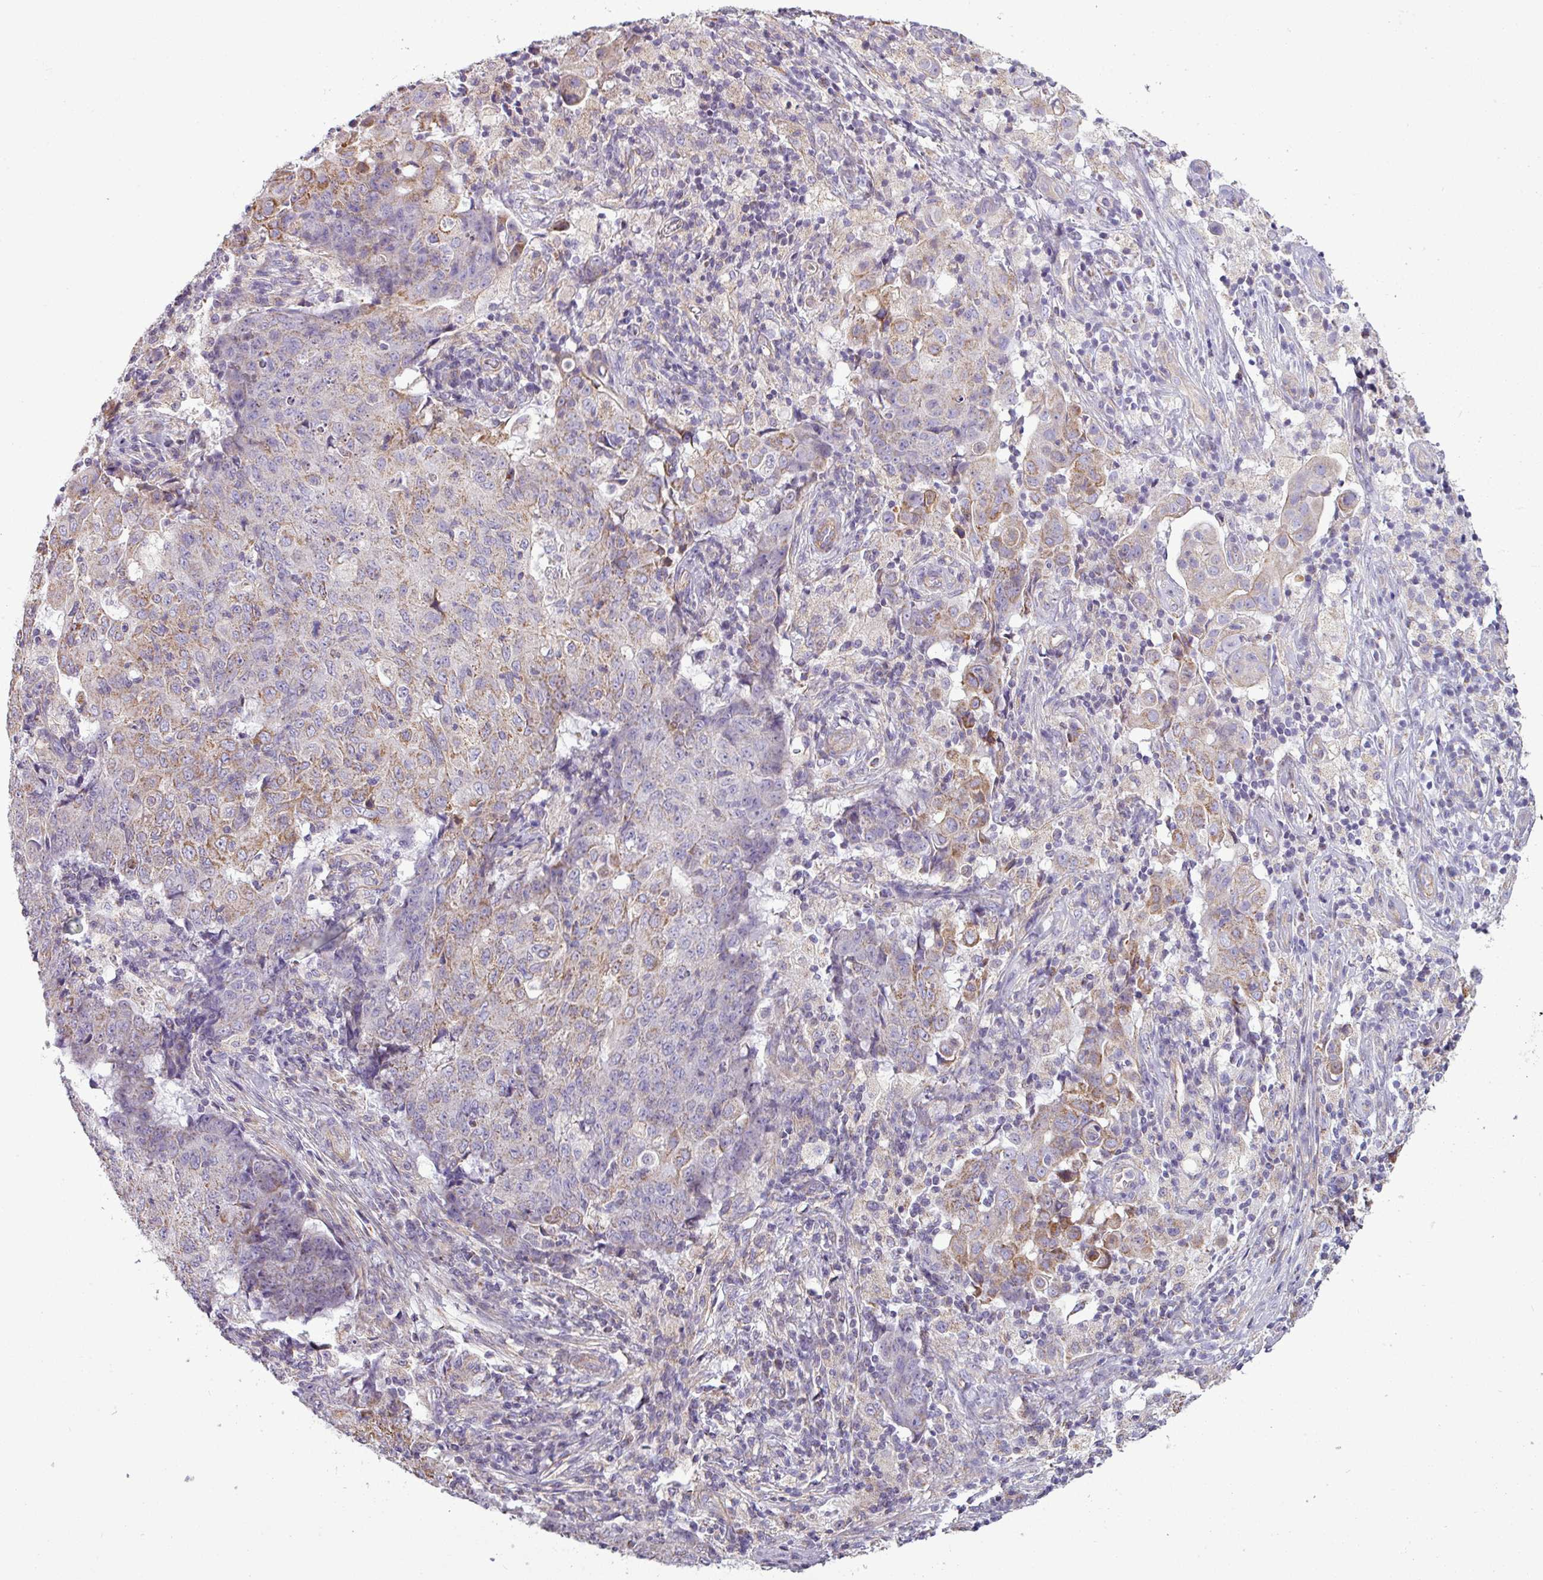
{"staining": {"intensity": "weak", "quantity": "<25%", "location": "cytoplasmic/membranous"}, "tissue": "ovarian cancer", "cell_type": "Tumor cells", "image_type": "cancer", "snomed": [{"axis": "morphology", "description": "Carcinoma, endometroid"}, {"axis": "topography", "description": "Ovary"}], "caption": "Immunohistochemical staining of human ovarian endometroid carcinoma displays no significant expression in tumor cells.", "gene": "BTN2A2", "patient": {"sex": "female", "age": 42}}